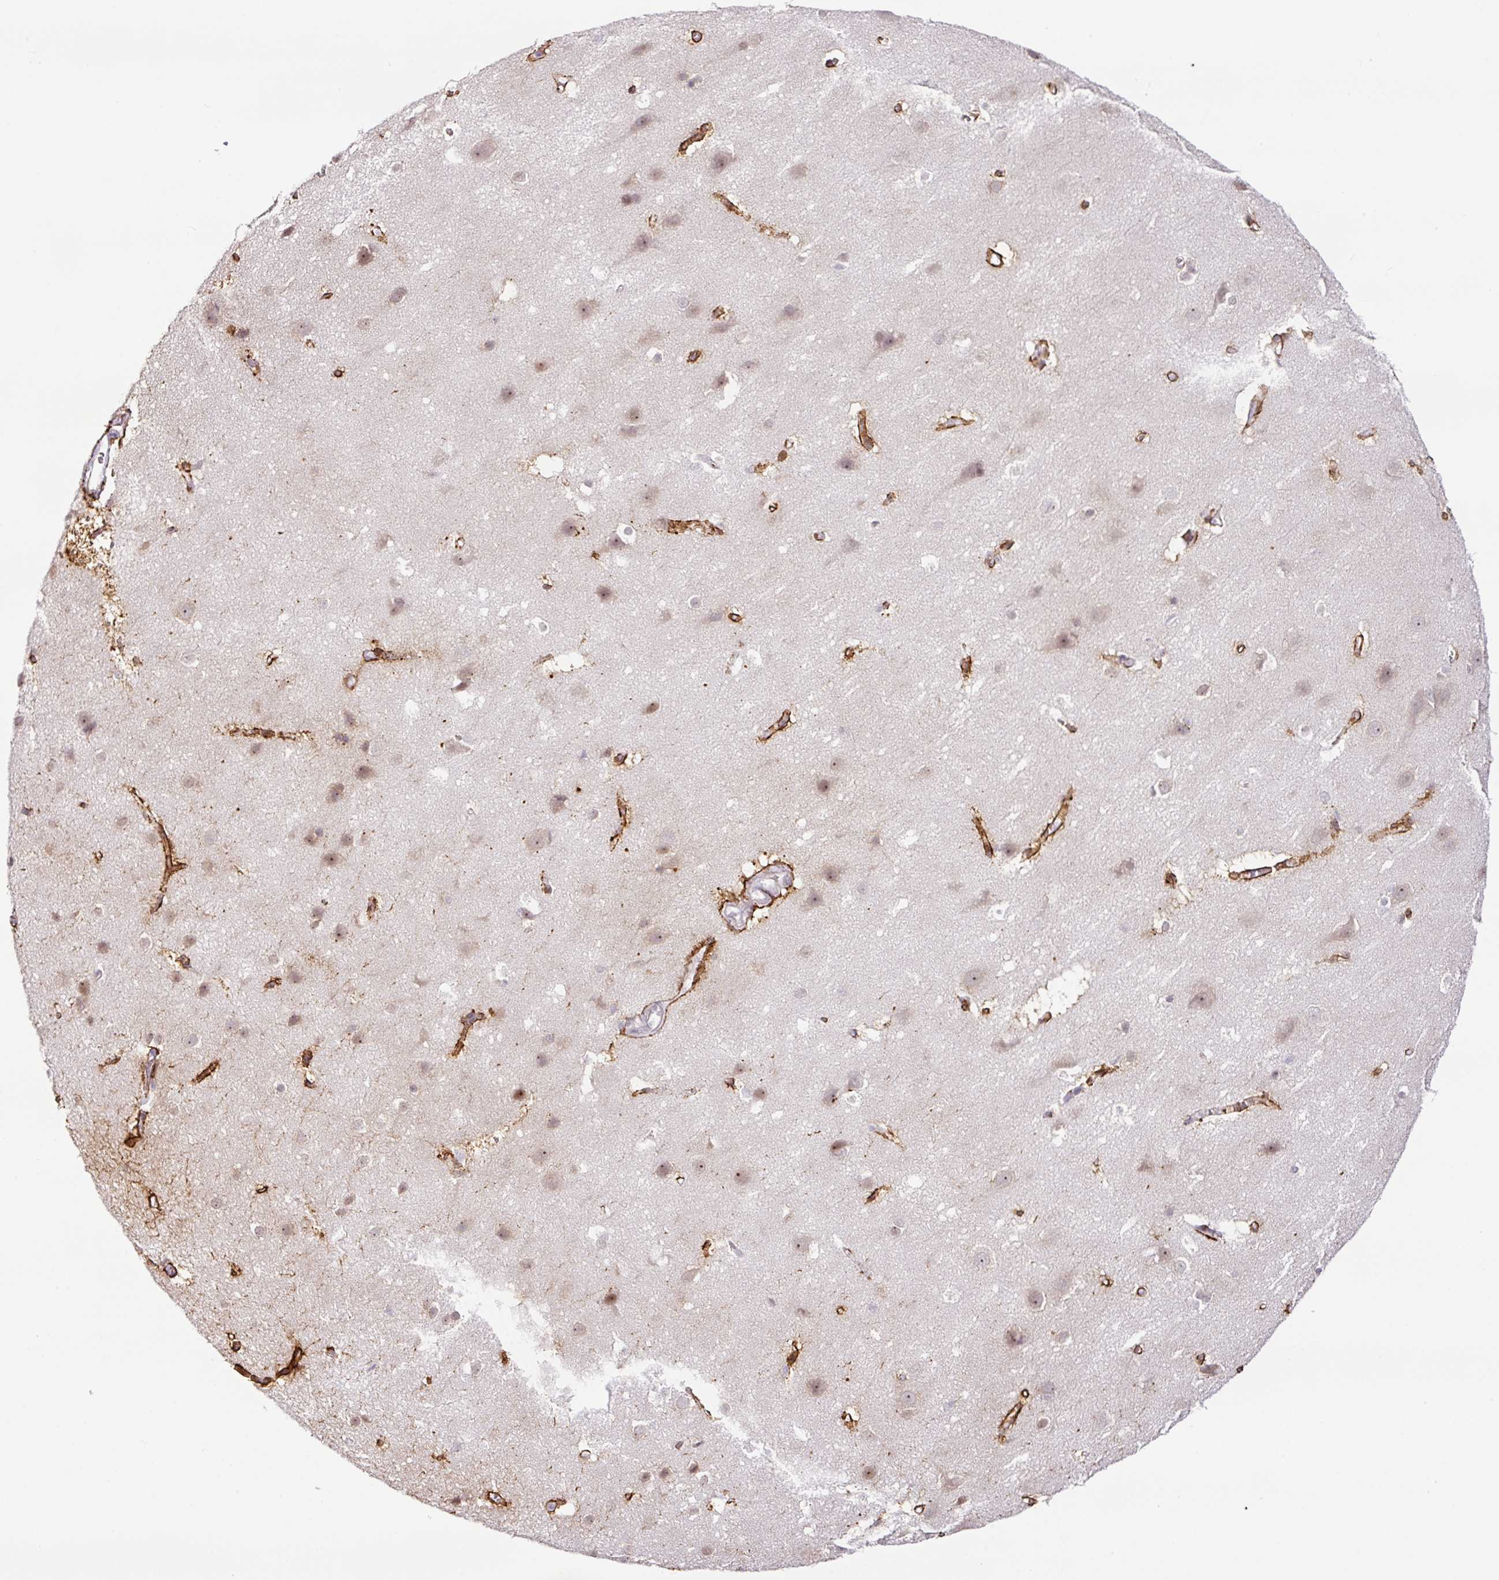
{"staining": {"intensity": "strong", "quantity": "25%-75%", "location": "cytoplasmic/membranous"}, "tissue": "cerebral cortex", "cell_type": "Endothelial cells", "image_type": "normal", "snomed": [{"axis": "morphology", "description": "Normal tissue, NOS"}, {"axis": "topography", "description": "Cerebral cortex"}], "caption": "IHC image of benign cerebral cortex: cerebral cortex stained using immunohistochemistry (IHC) shows high levels of strong protein expression localized specifically in the cytoplasmic/membranous of endothelial cells, appearing as a cytoplasmic/membranous brown color.", "gene": "PARP2", "patient": {"sex": "male", "age": 37}}